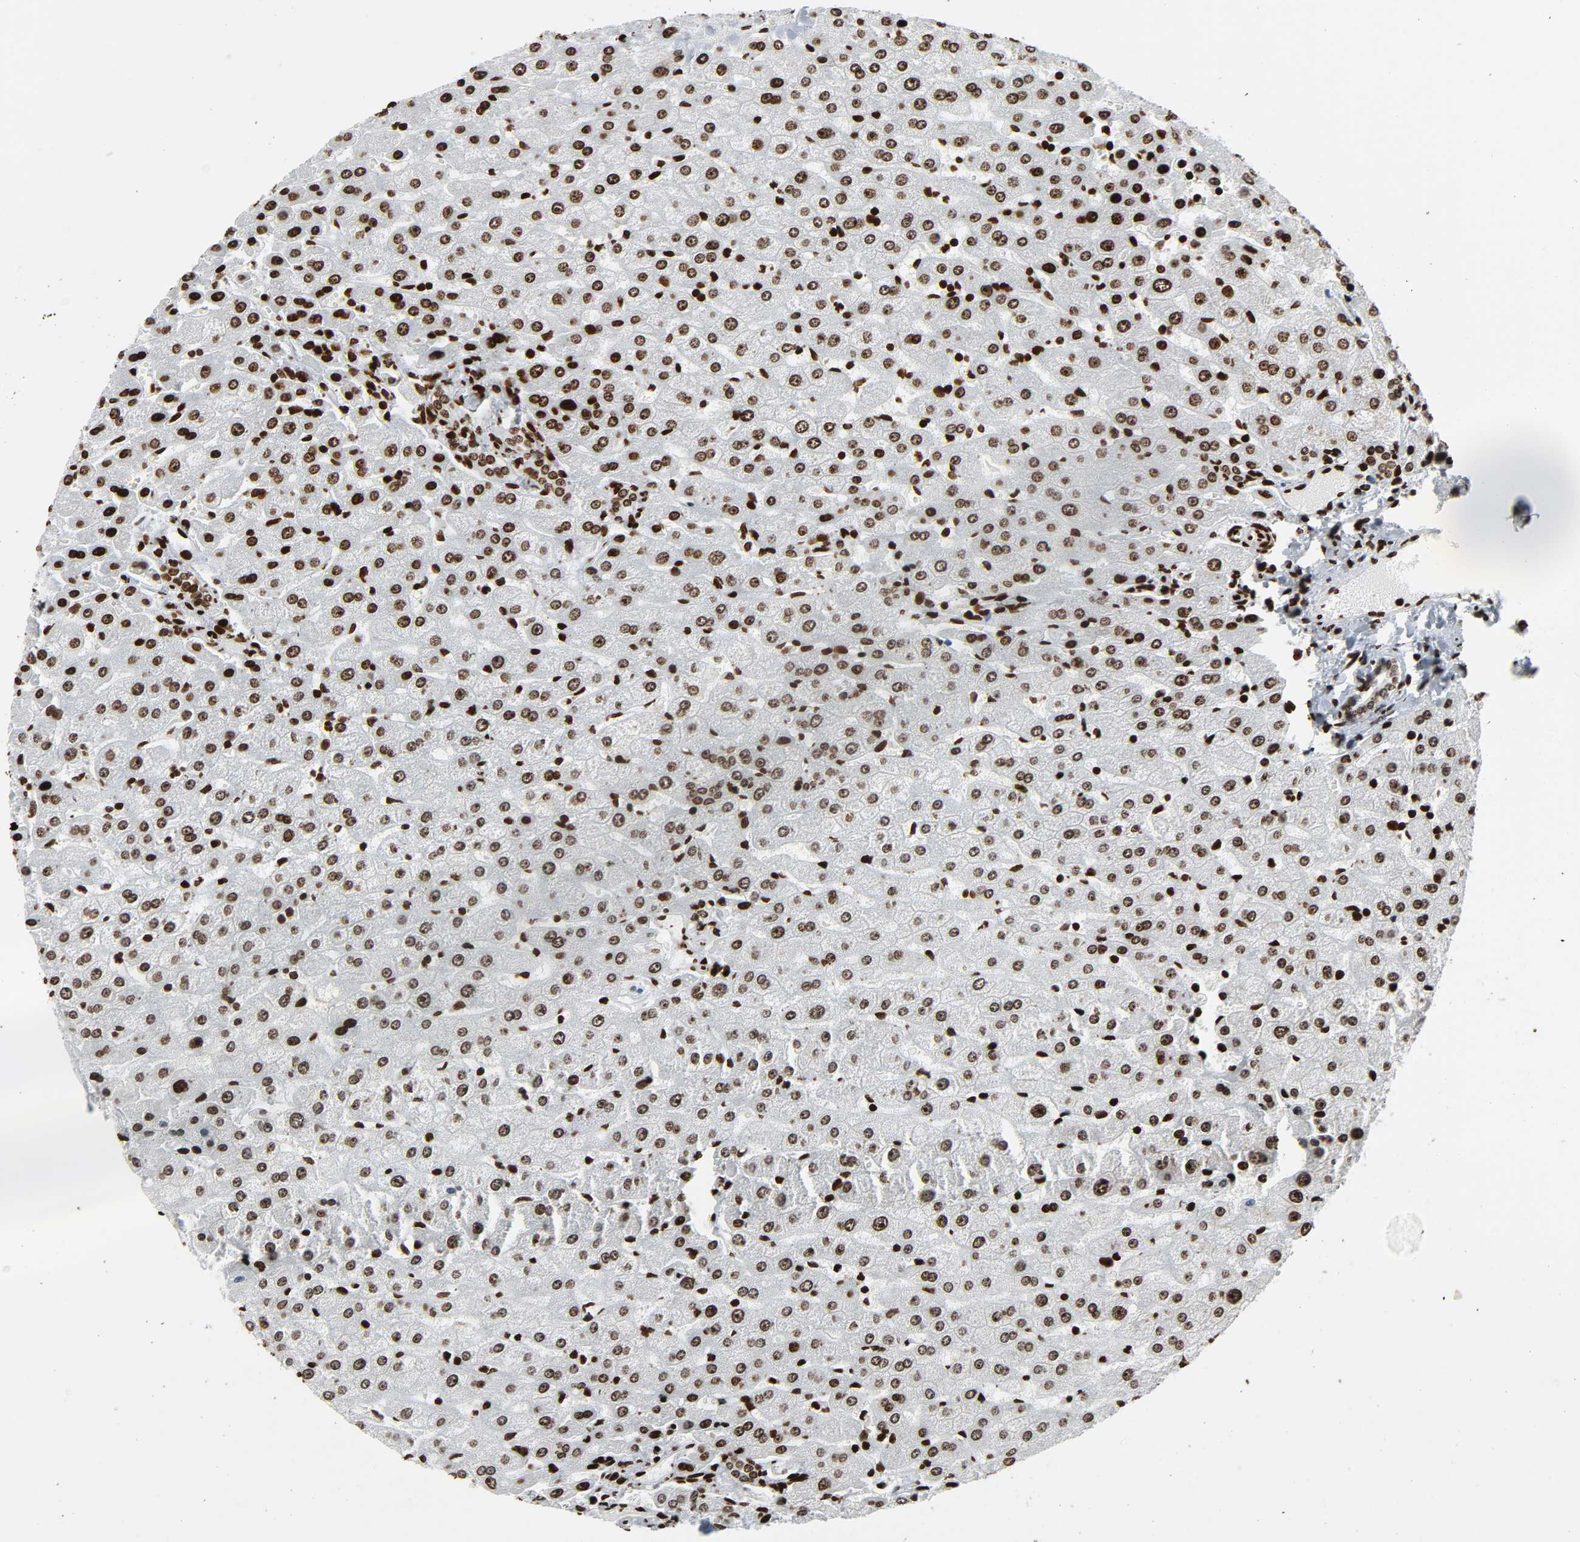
{"staining": {"intensity": "moderate", "quantity": ">75%", "location": "nuclear"}, "tissue": "liver", "cell_type": "Cholangiocytes", "image_type": "normal", "snomed": [{"axis": "morphology", "description": "Normal tissue, NOS"}, {"axis": "morphology", "description": "Fibrosis, NOS"}, {"axis": "topography", "description": "Liver"}], "caption": "Cholangiocytes show medium levels of moderate nuclear positivity in about >75% of cells in benign human liver.", "gene": "RXRA", "patient": {"sex": "female", "age": 29}}